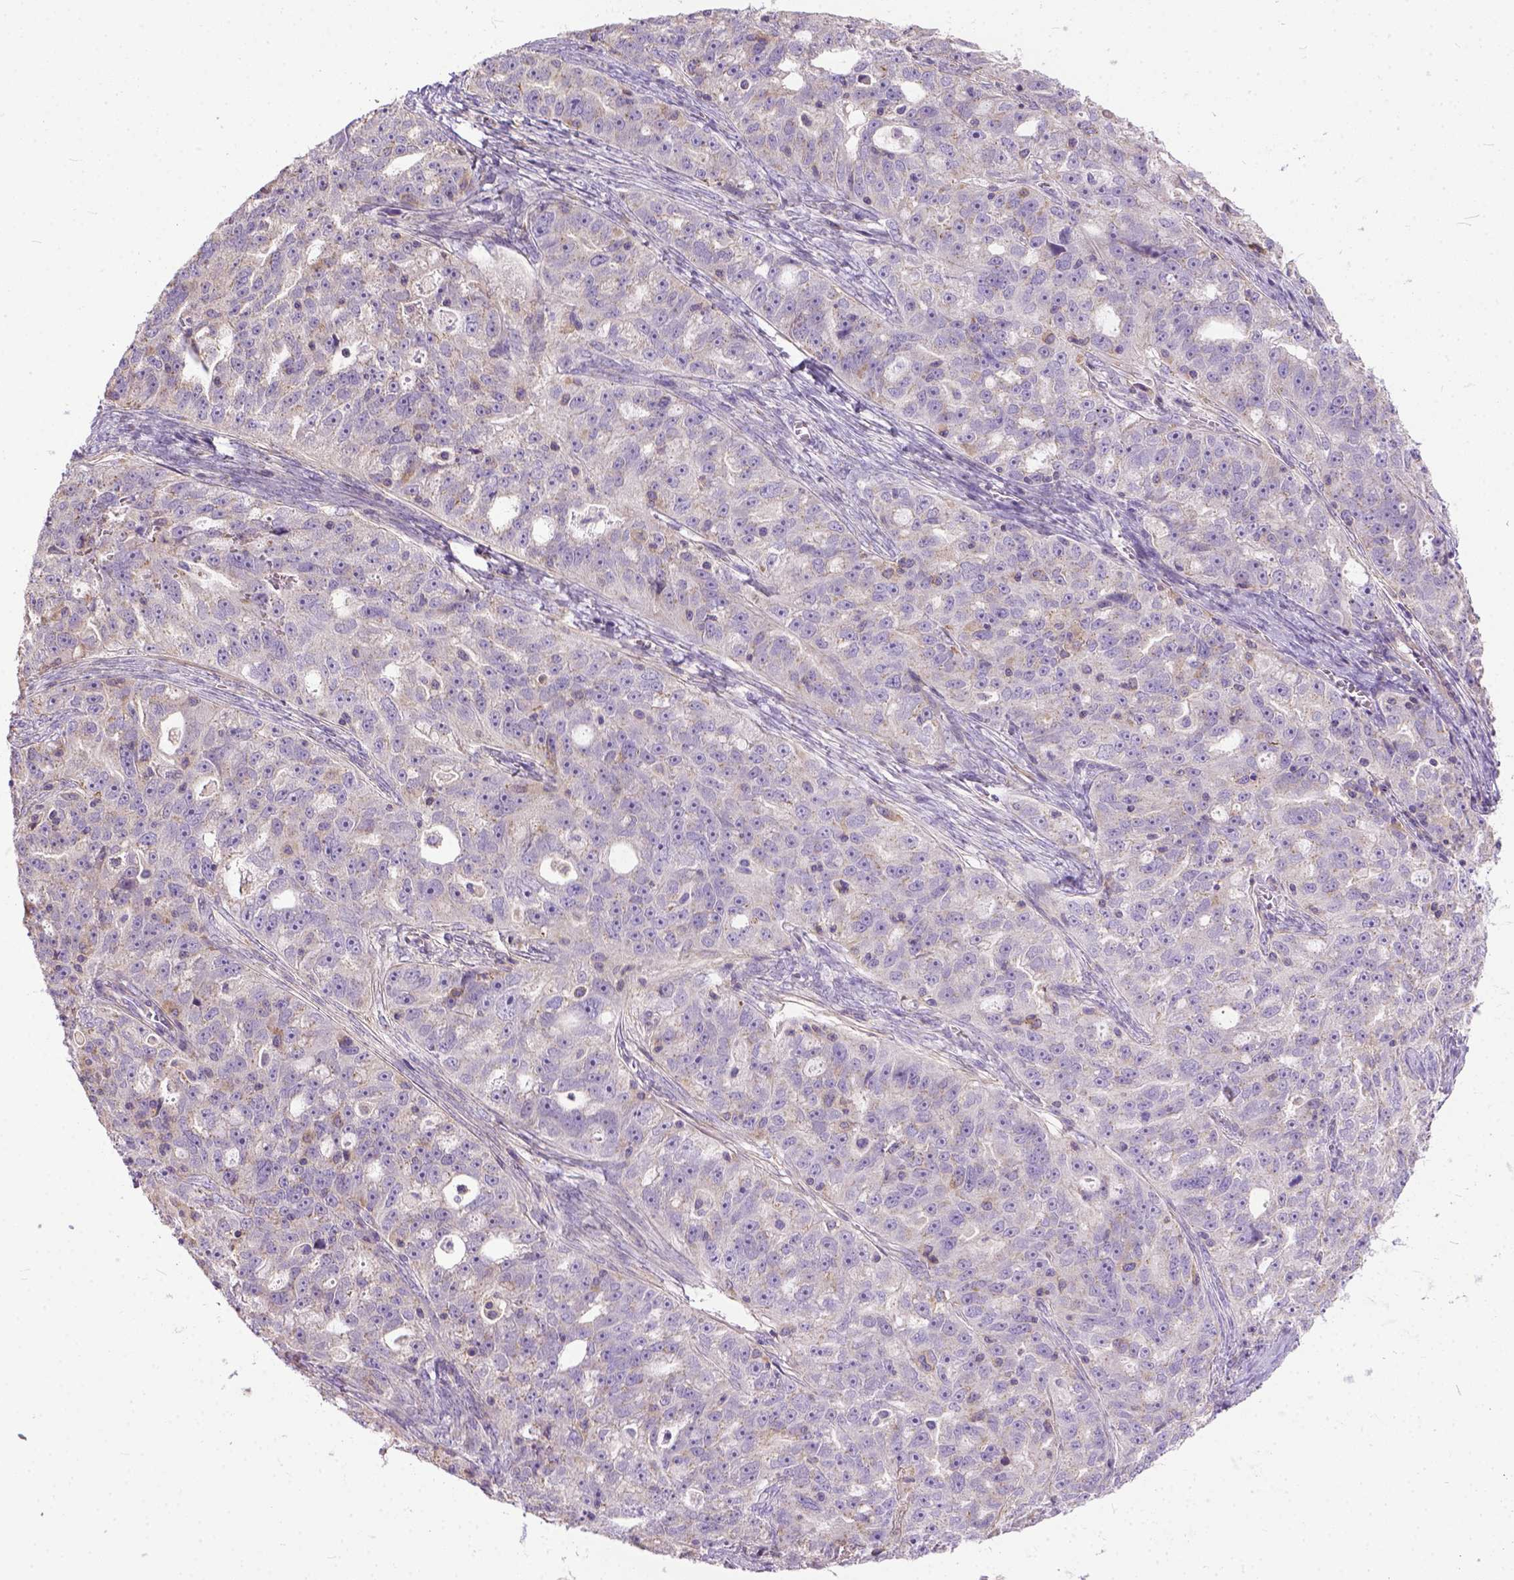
{"staining": {"intensity": "negative", "quantity": "none", "location": "none"}, "tissue": "ovarian cancer", "cell_type": "Tumor cells", "image_type": "cancer", "snomed": [{"axis": "morphology", "description": "Cystadenocarcinoma, serous, NOS"}, {"axis": "topography", "description": "Ovary"}], "caption": "Tumor cells show no significant staining in ovarian cancer.", "gene": "BANF2", "patient": {"sex": "female", "age": 51}}